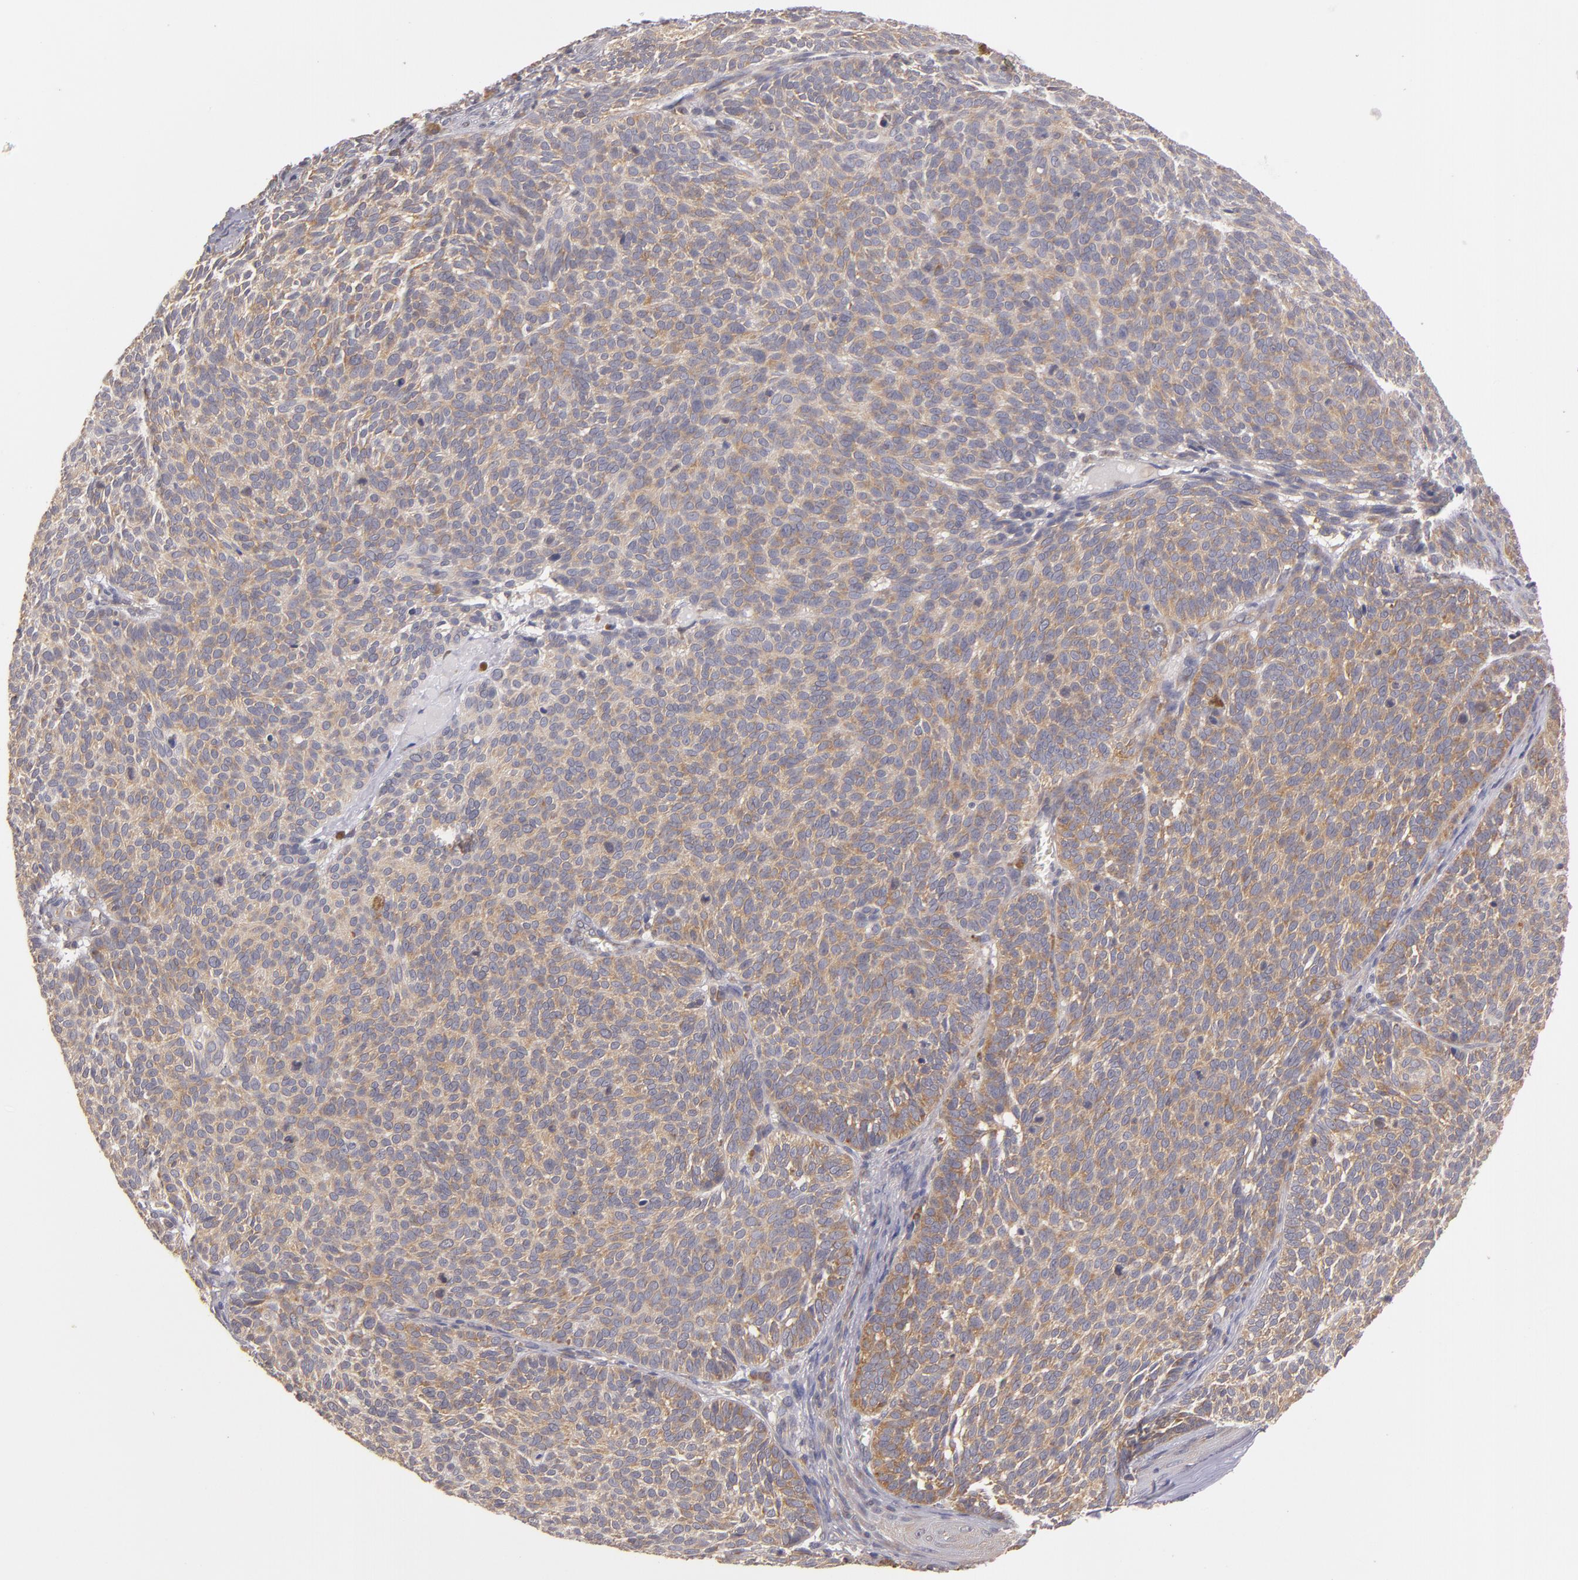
{"staining": {"intensity": "moderate", "quantity": ">75%", "location": "cytoplasmic/membranous"}, "tissue": "skin cancer", "cell_type": "Tumor cells", "image_type": "cancer", "snomed": [{"axis": "morphology", "description": "Basal cell carcinoma"}, {"axis": "topography", "description": "Skin"}], "caption": "Immunohistochemical staining of skin cancer (basal cell carcinoma) shows medium levels of moderate cytoplasmic/membranous expression in about >75% of tumor cells.", "gene": "UPF3B", "patient": {"sex": "male", "age": 63}}